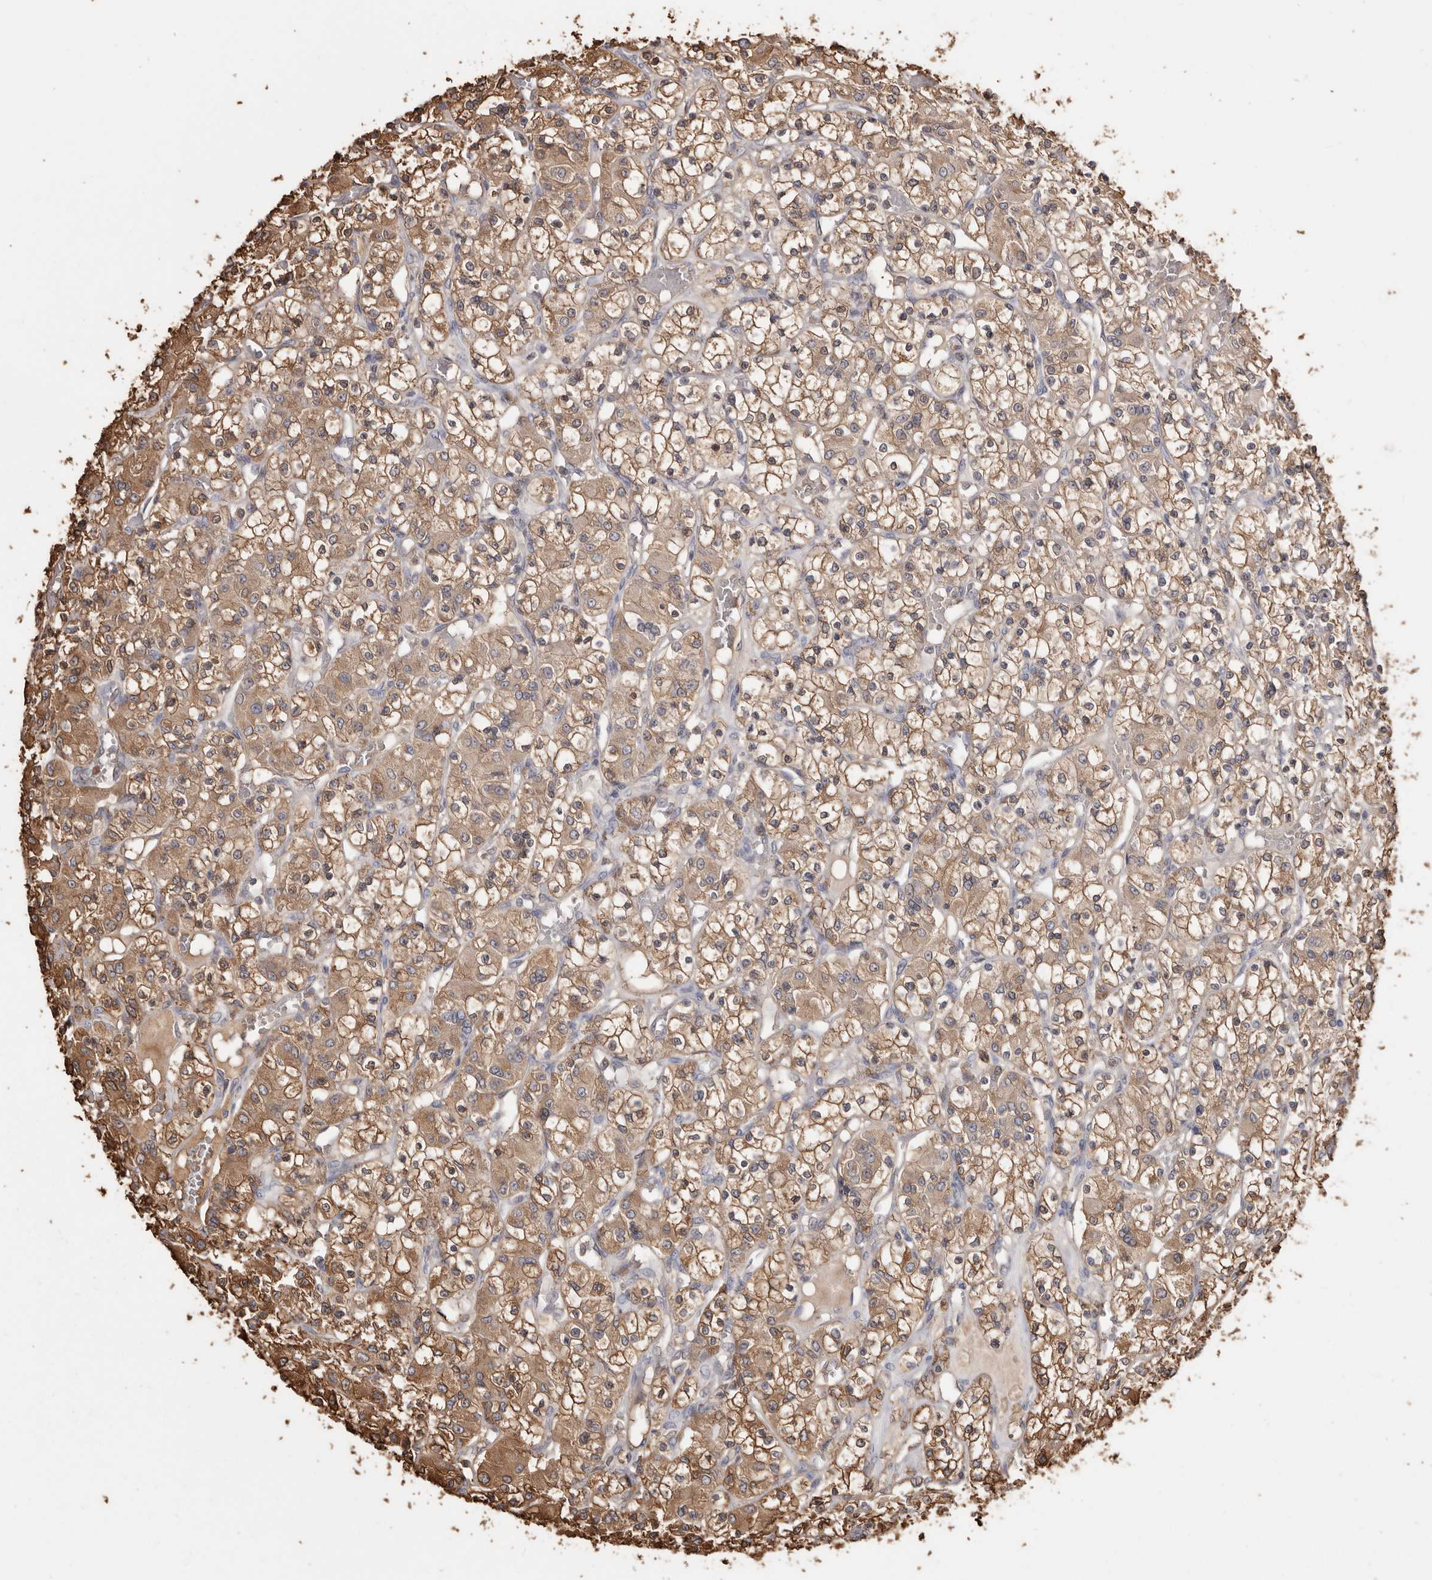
{"staining": {"intensity": "moderate", "quantity": ">75%", "location": "cytoplasmic/membranous"}, "tissue": "renal cancer", "cell_type": "Tumor cells", "image_type": "cancer", "snomed": [{"axis": "morphology", "description": "Adenocarcinoma, NOS"}, {"axis": "topography", "description": "Kidney"}], "caption": "This is a histology image of immunohistochemistry (IHC) staining of renal cancer, which shows moderate expression in the cytoplasmic/membranous of tumor cells.", "gene": "PKM", "patient": {"sex": "female", "age": 59}}